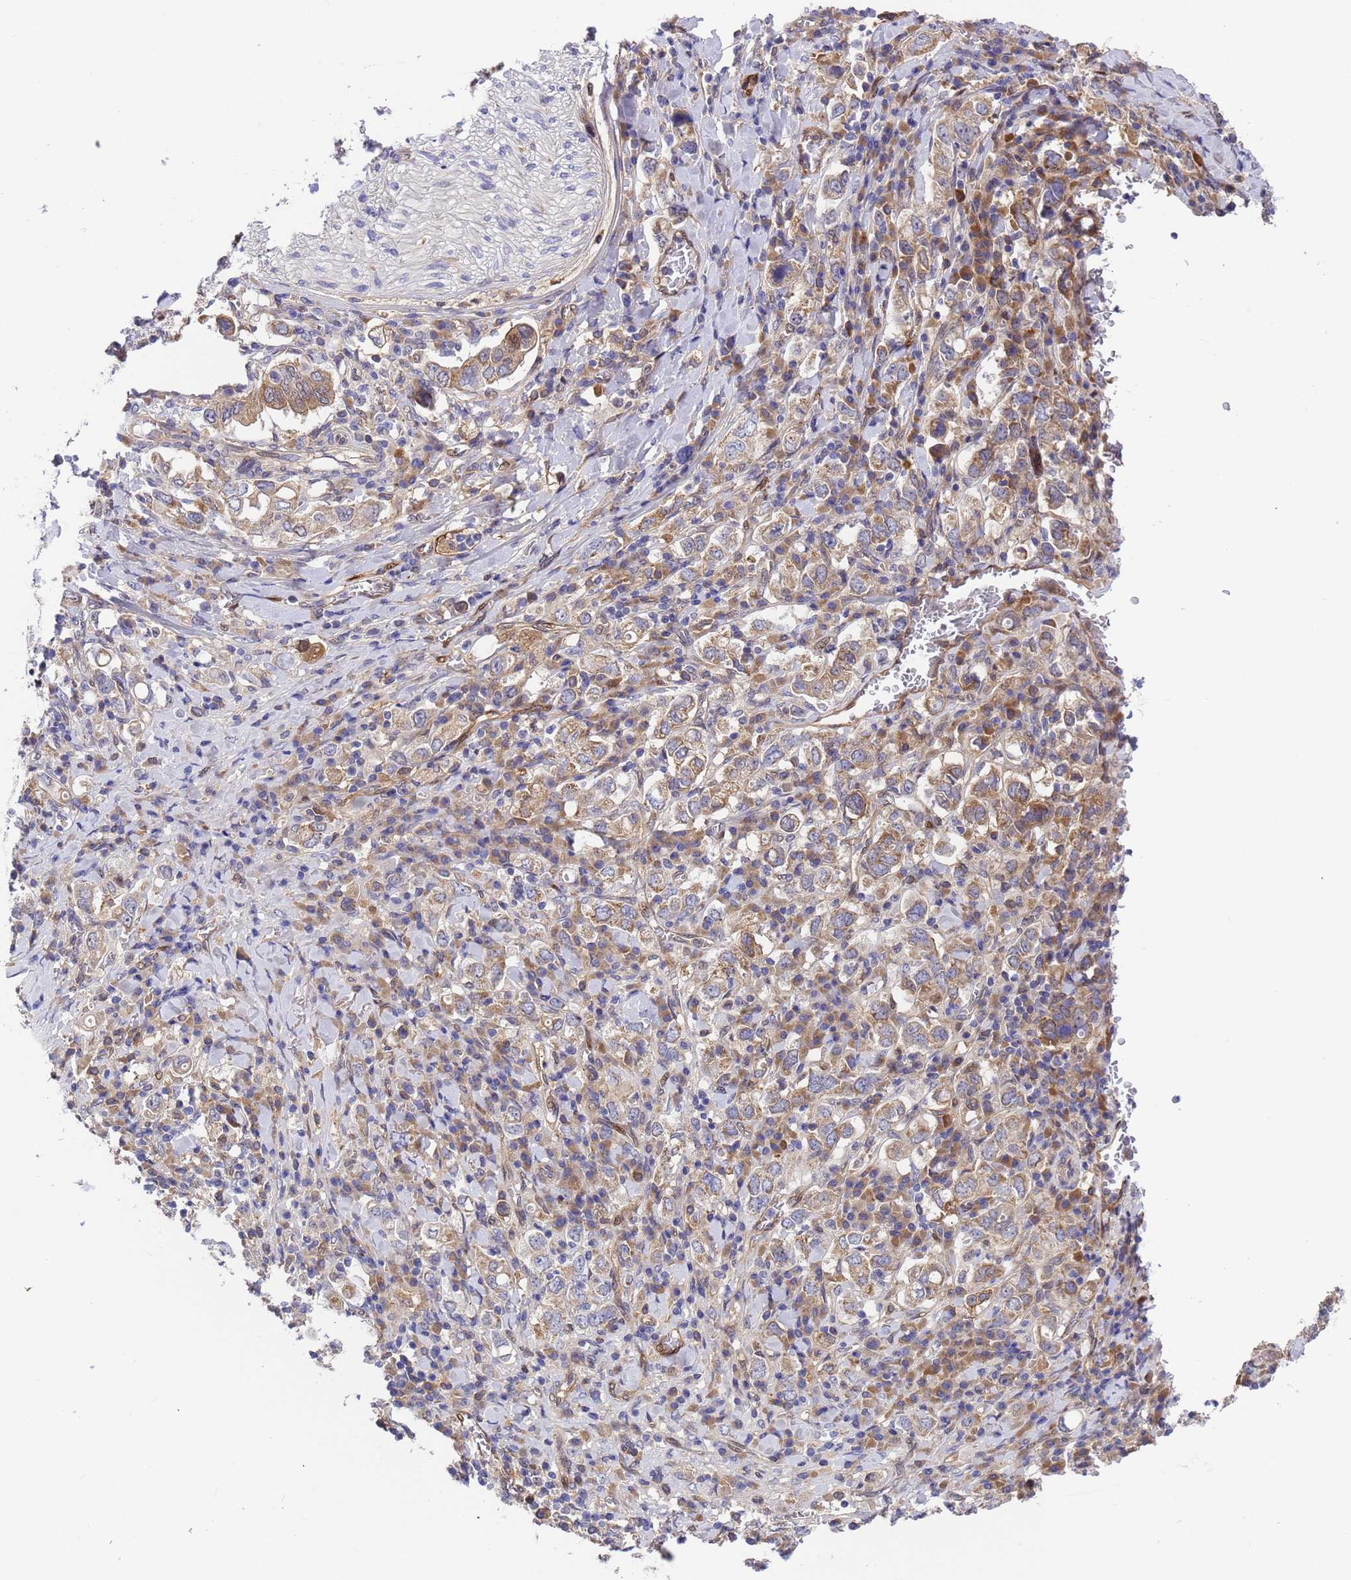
{"staining": {"intensity": "weak", "quantity": "25%-75%", "location": "cytoplasmic/membranous"}, "tissue": "stomach cancer", "cell_type": "Tumor cells", "image_type": "cancer", "snomed": [{"axis": "morphology", "description": "Adenocarcinoma, NOS"}, {"axis": "topography", "description": "Stomach, upper"}], "caption": "Approximately 25%-75% of tumor cells in stomach adenocarcinoma display weak cytoplasmic/membranous protein expression as visualized by brown immunohistochemical staining.", "gene": "FOXRED1", "patient": {"sex": "male", "age": 62}}